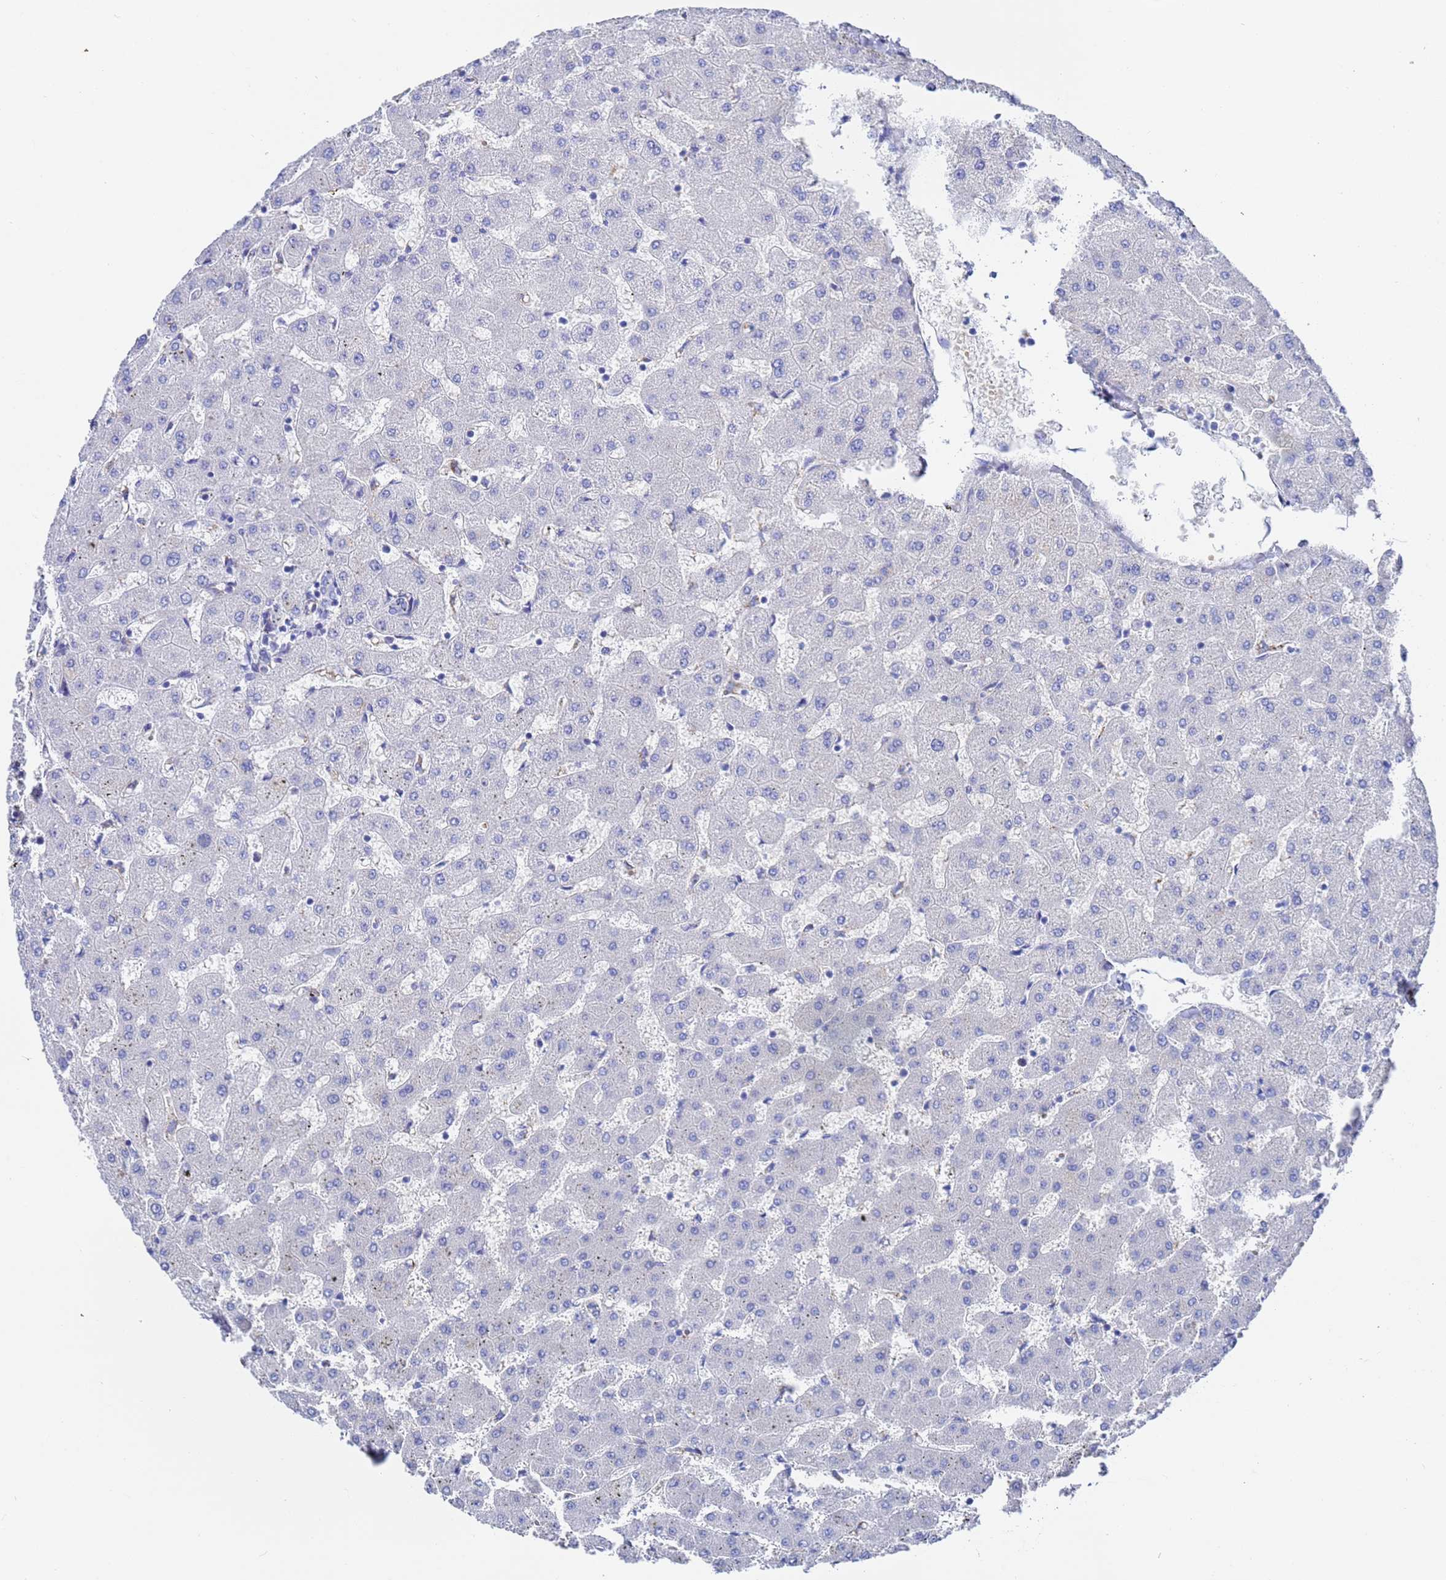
{"staining": {"intensity": "negative", "quantity": "none", "location": "none"}, "tissue": "liver", "cell_type": "Cholangiocytes", "image_type": "normal", "snomed": [{"axis": "morphology", "description": "Normal tissue, NOS"}, {"axis": "topography", "description": "Liver"}], "caption": "Liver was stained to show a protein in brown. There is no significant staining in cholangiocytes.", "gene": "ZNF26", "patient": {"sex": "female", "age": 63}}